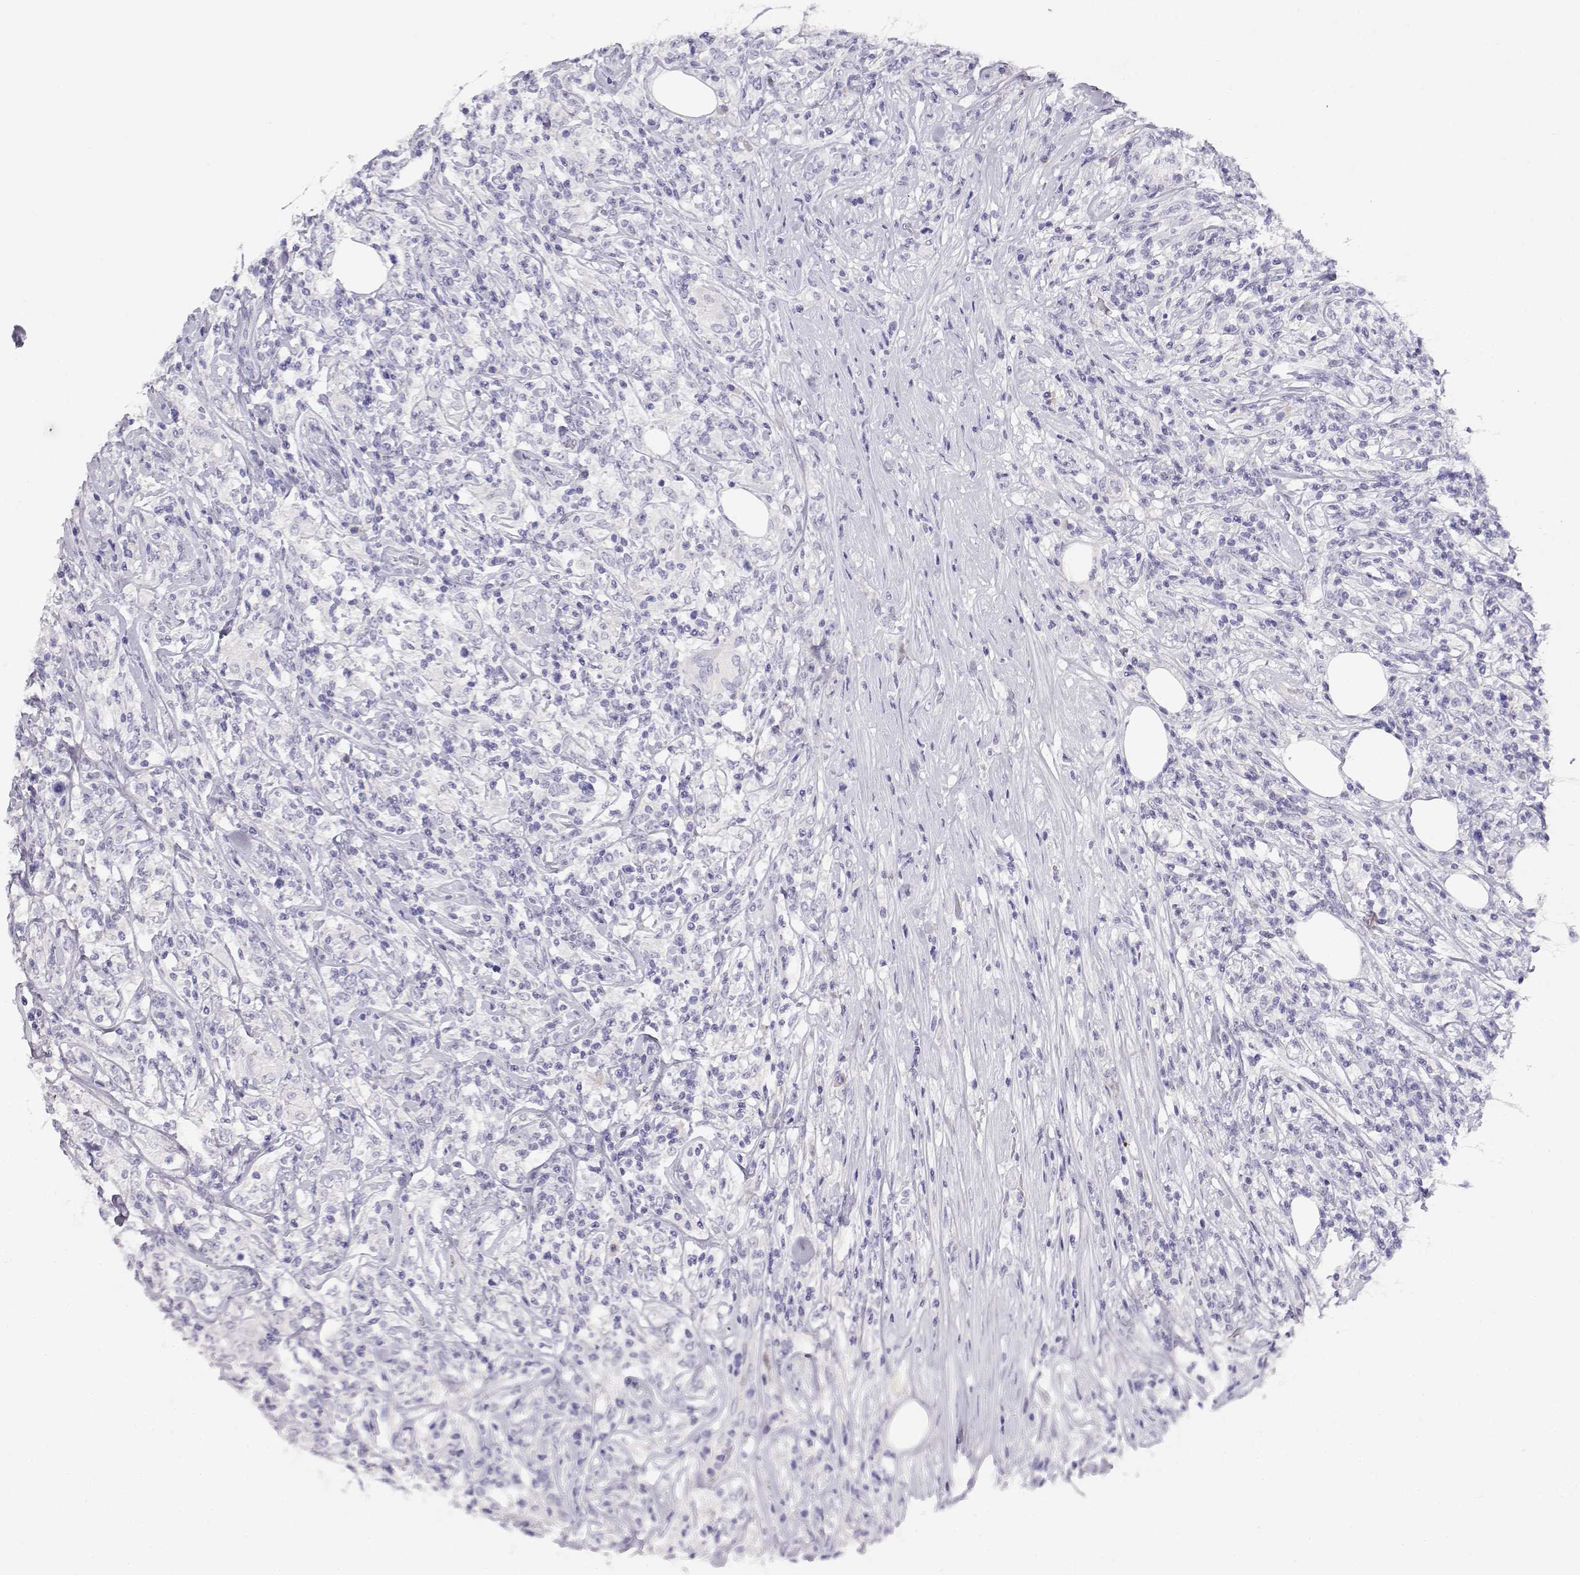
{"staining": {"intensity": "negative", "quantity": "none", "location": "none"}, "tissue": "lymphoma", "cell_type": "Tumor cells", "image_type": "cancer", "snomed": [{"axis": "morphology", "description": "Malignant lymphoma, non-Hodgkin's type, High grade"}, {"axis": "topography", "description": "Lymph node"}], "caption": "IHC photomicrograph of neoplastic tissue: human high-grade malignant lymphoma, non-Hodgkin's type stained with DAB shows no significant protein expression in tumor cells.", "gene": "GPR174", "patient": {"sex": "female", "age": 84}}